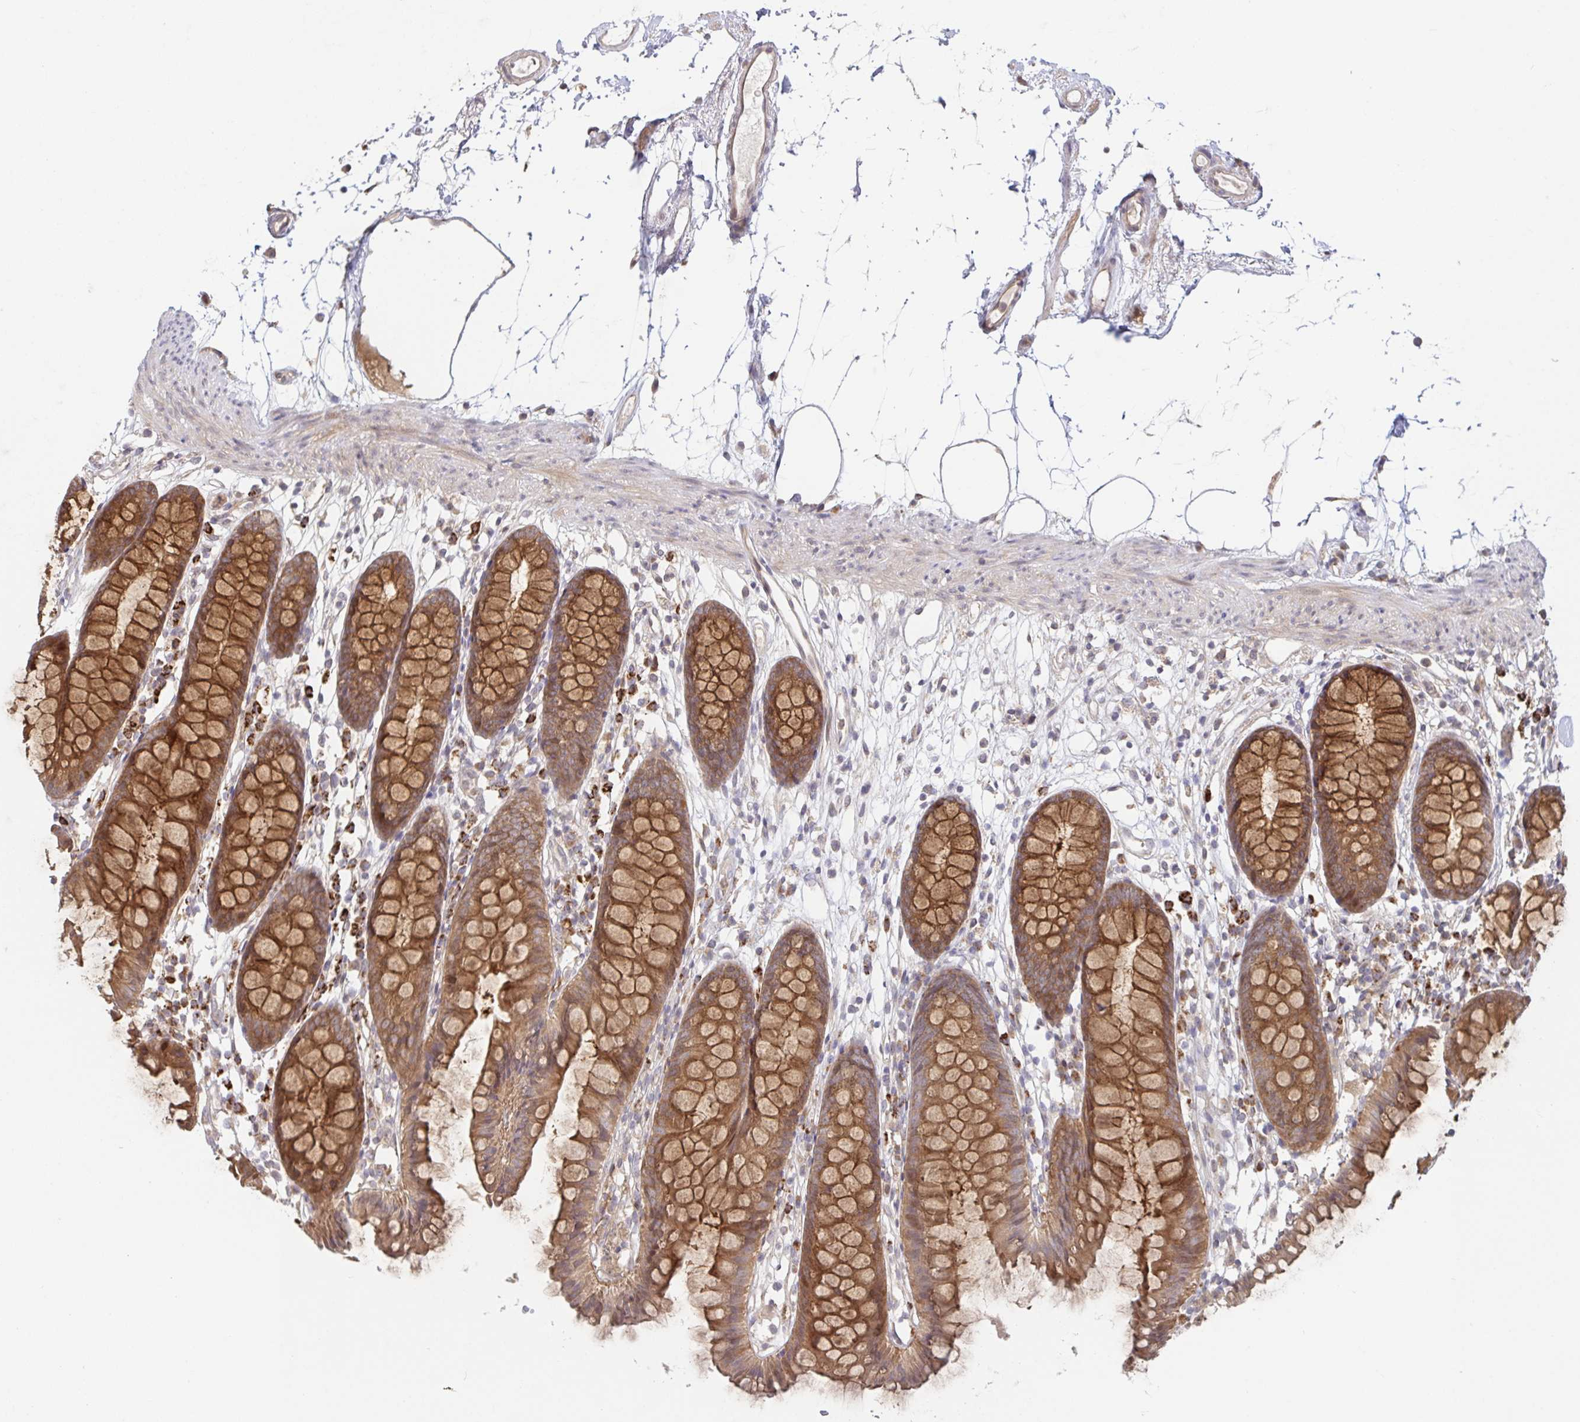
{"staining": {"intensity": "weak", "quantity": ">75%", "location": "cytoplasmic/membranous"}, "tissue": "colon", "cell_type": "Endothelial cells", "image_type": "normal", "snomed": [{"axis": "morphology", "description": "Normal tissue, NOS"}, {"axis": "topography", "description": "Colon"}], "caption": "Weak cytoplasmic/membranous staining is appreciated in about >75% of endothelial cells in benign colon. (DAB (3,3'-diaminobenzidine) IHC with brightfield microscopy, high magnification).", "gene": "AACS", "patient": {"sex": "female", "age": 84}}